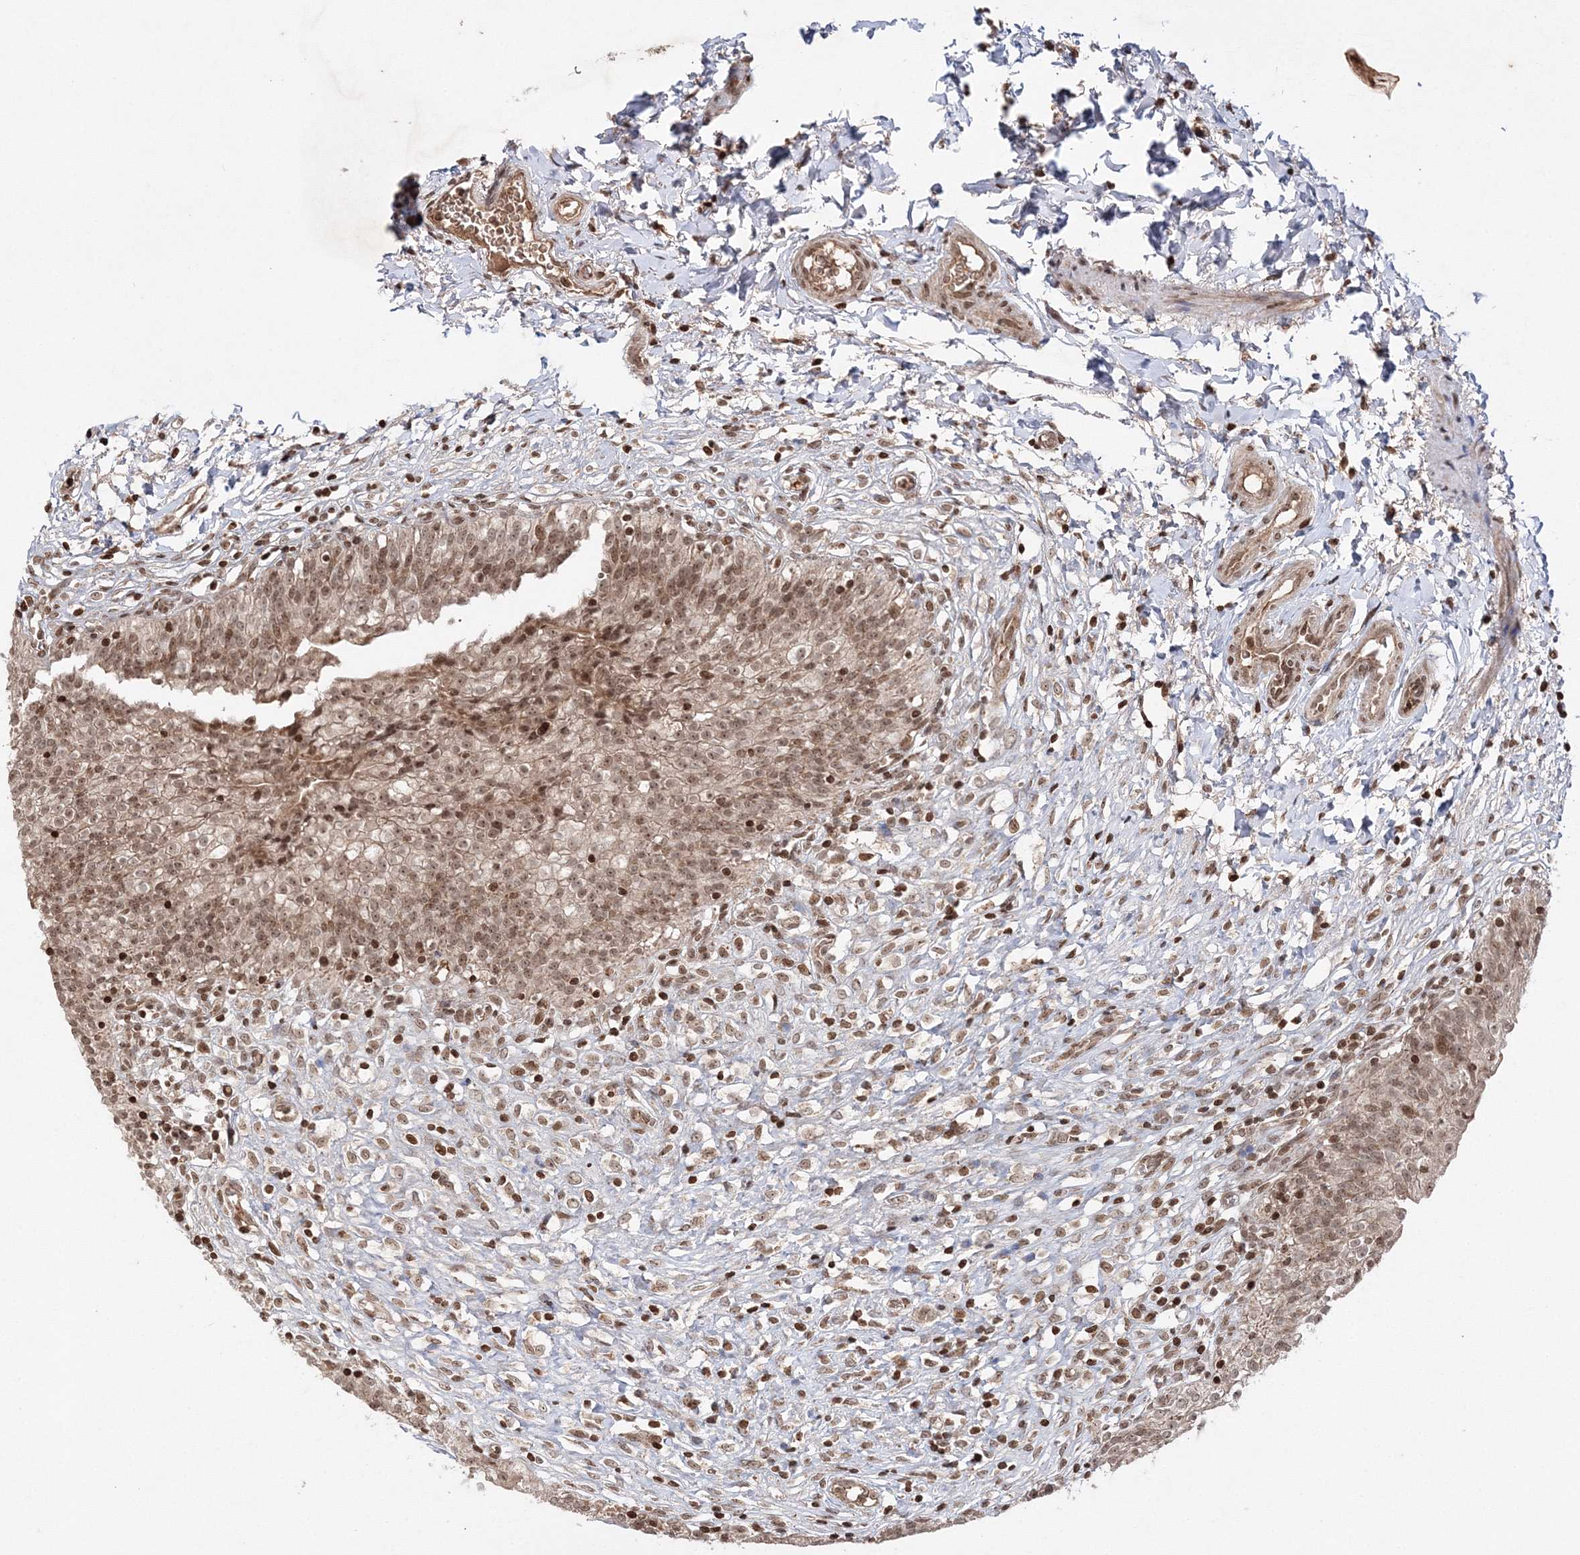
{"staining": {"intensity": "moderate", "quantity": ">75%", "location": "cytoplasmic/membranous,nuclear"}, "tissue": "urinary bladder", "cell_type": "Urothelial cells", "image_type": "normal", "snomed": [{"axis": "morphology", "description": "Normal tissue, NOS"}, {"axis": "topography", "description": "Urinary bladder"}], "caption": "Protein expression analysis of unremarkable human urinary bladder reveals moderate cytoplasmic/membranous,nuclear positivity in approximately >75% of urothelial cells.", "gene": "CARM1", "patient": {"sex": "male", "age": 55}}